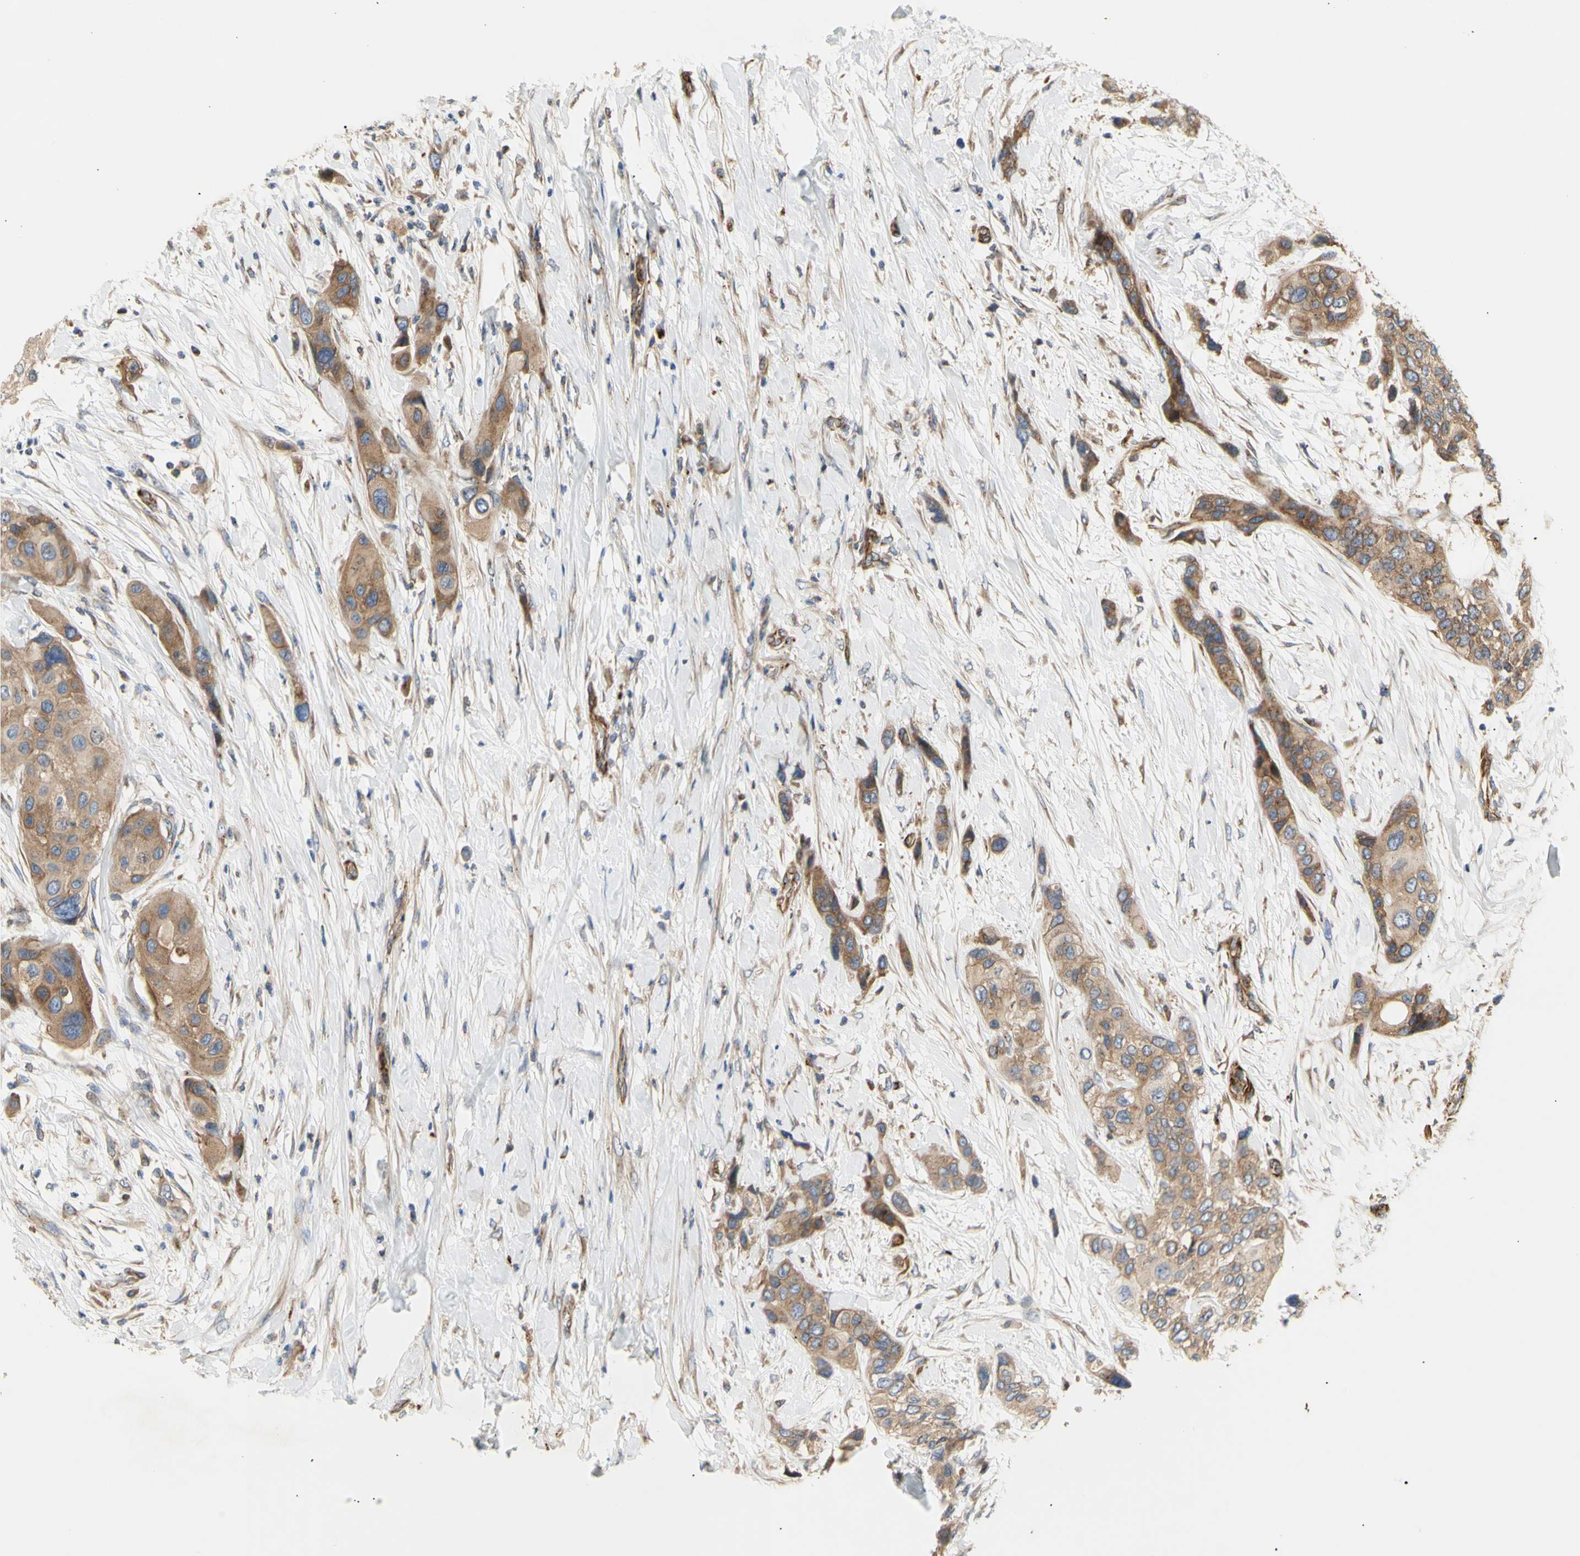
{"staining": {"intensity": "moderate", "quantity": ">75%", "location": "cytoplasmic/membranous"}, "tissue": "urothelial cancer", "cell_type": "Tumor cells", "image_type": "cancer", "snomed": [{"axis": "morphology", "description": "Urothelial carcinoma, High grade"}, {"axis": "topography", "description": "Urinary bladder"}], "caption": "High-grade urothelial carcinoma was stained to show a protein in brown. There is medium levels of moderate cytoplasmic/membranous positivity in approximately >75% of tumor cells. (DAB = brown stain, brightfield microscopy at high magnification).", "gene": "TUBG2", "patient": {"sex": "female", "age": 56}}